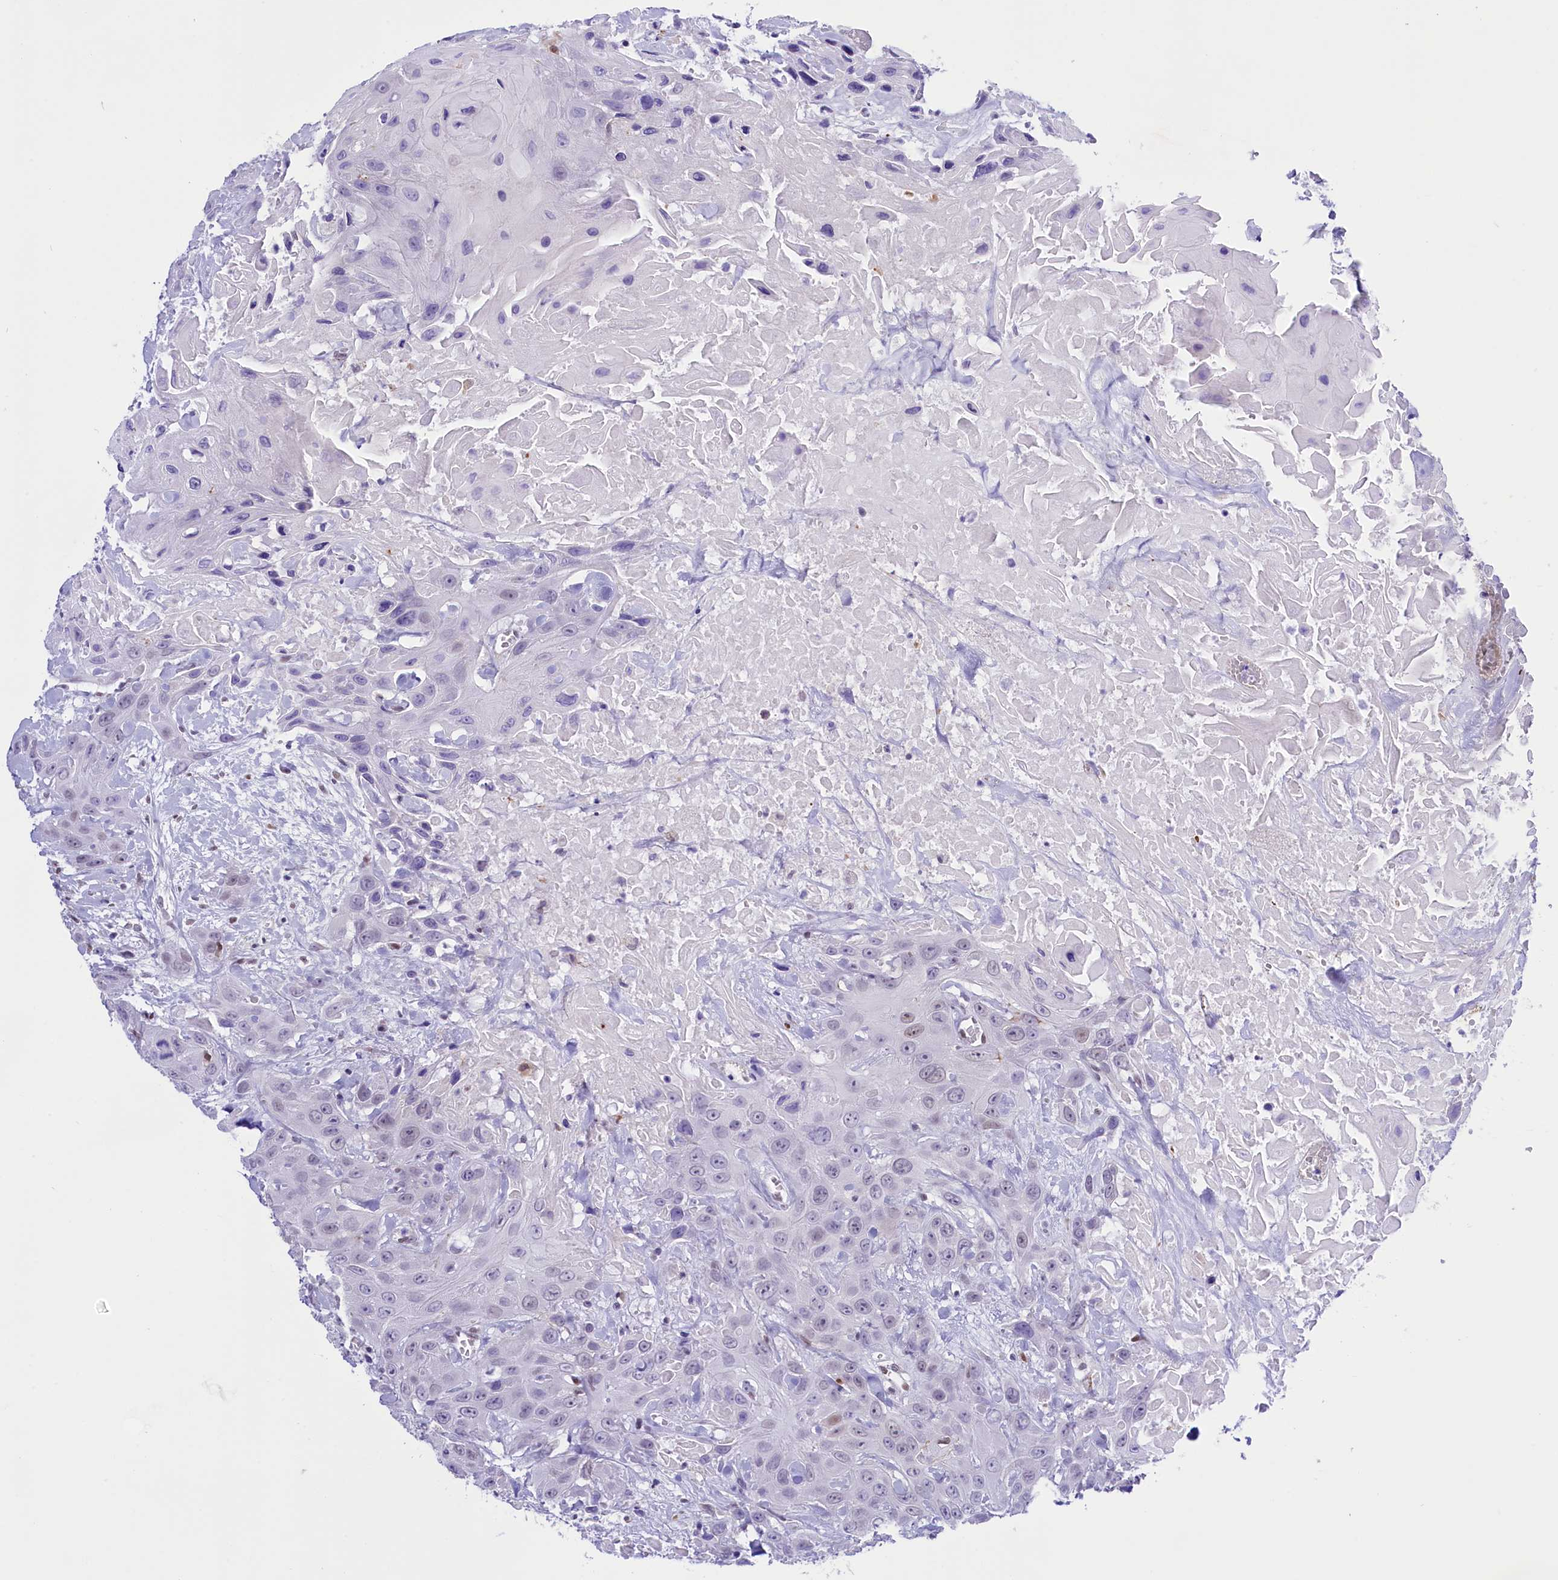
{"staining": {"intensity": "negative", "quantity": "none", "location": "none"}, "tissue": "head and neck cancer", "cell_type": "Tumor cells", "image_type": "cancer", "snomed": [{"axis": "morphology", "description": "Squamous cell carcinoma, NOS"}, {"axis": "topography", "description": "Head-Neck"}], "caption": "Head and neck cancer was stained to show a protein in brown. There is no significant positivity in tumor cells. (DAB (3,3'-diaminobenzidine) immunohistochemistry (IHC) with hematoxylin counter stain).", "gene": "RPS6KB1", "patient": {"sex": "male", "age": 81}}